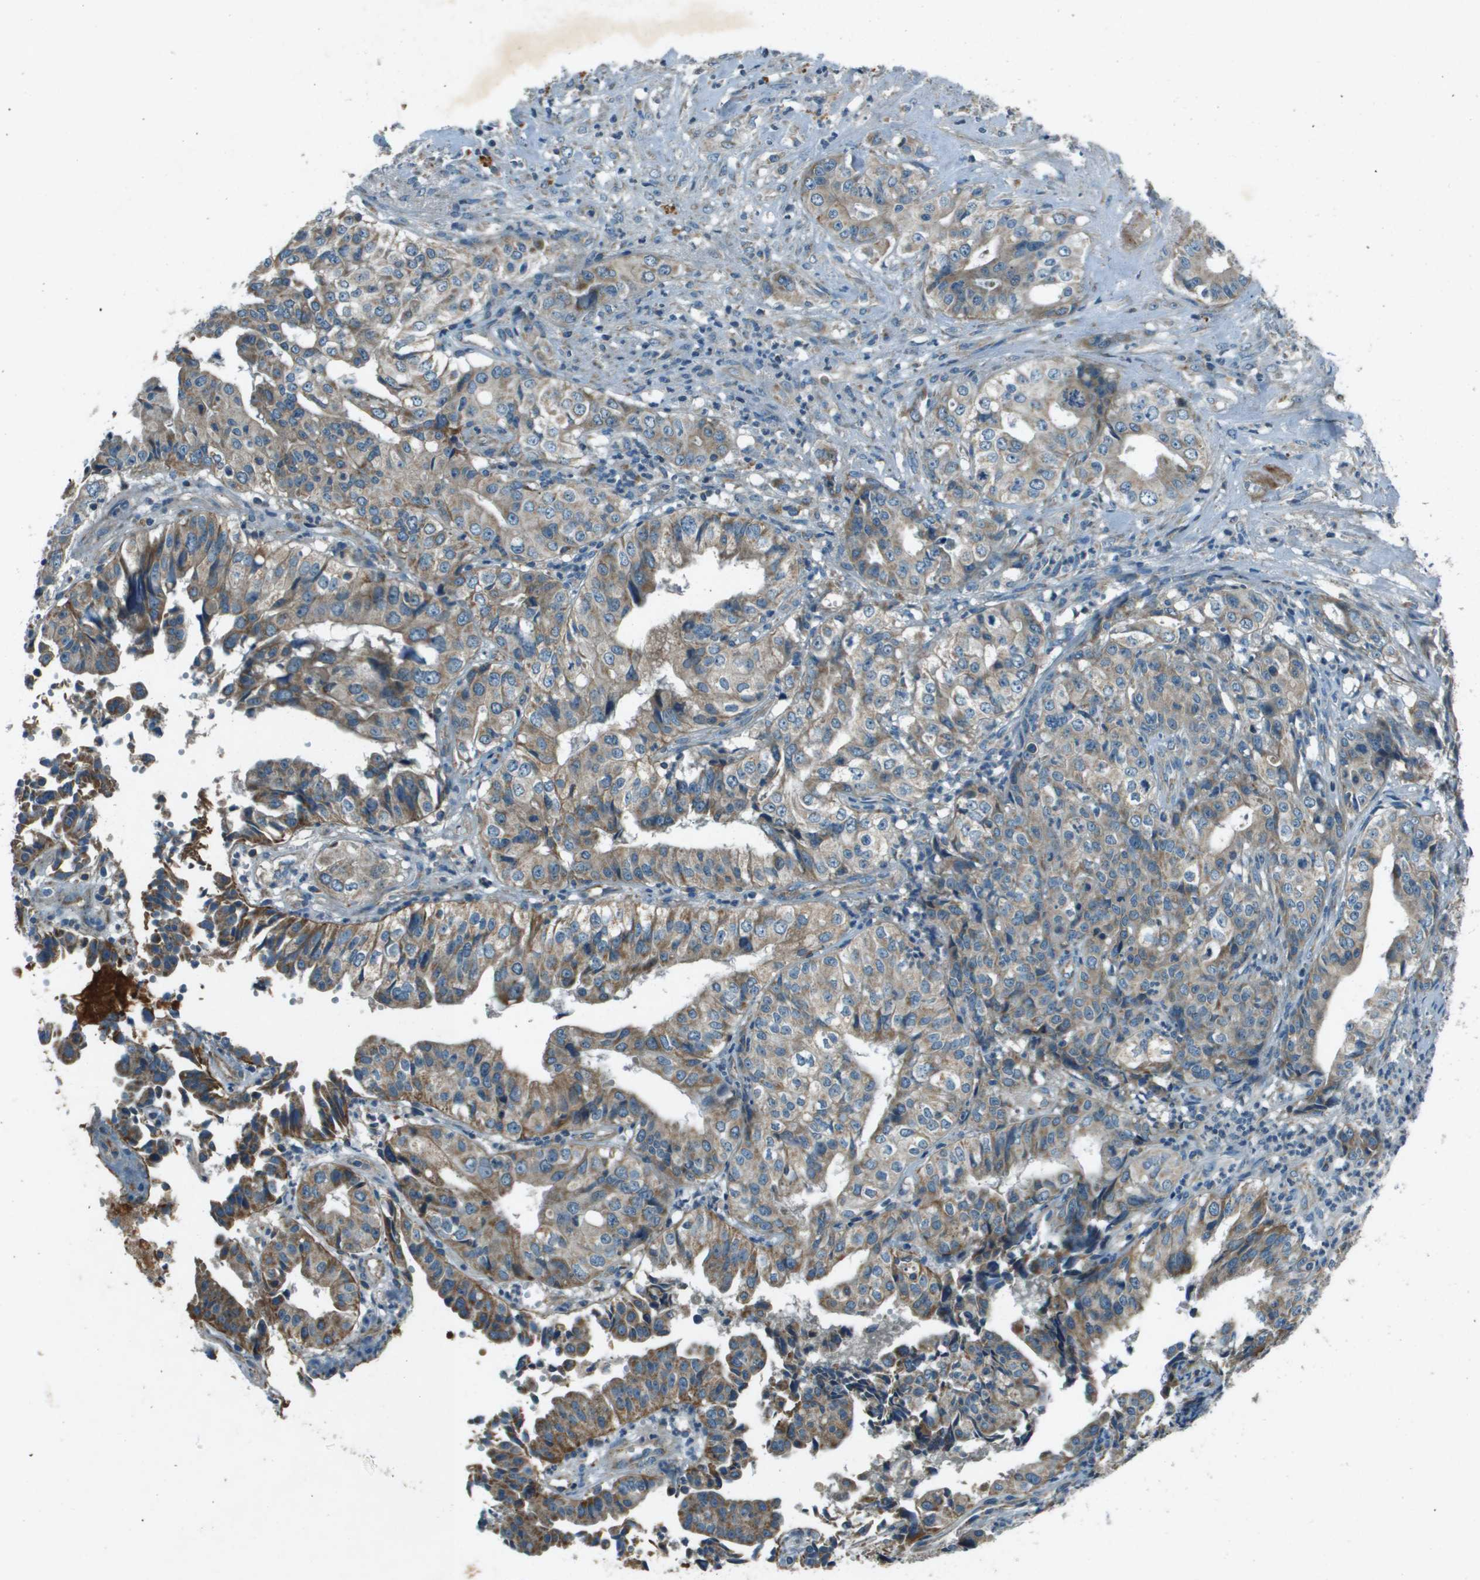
{"staining": {"intensity": "moderate", "quantity": ">75%", "location": "cytoplasmic/membranous"}, "tissue": "liver cancer", "cell_type": "Tumor cells", "image_type": "cancer", "snomed": [{"axis": "morphology", "description": "Cholangiocarcinoma"}, {"axis": "topography", "description": "Liver"}], "caption": "Immunohistochemical staining of human liver cancer (cholangiocarcinoma) exhibits moderate cytoplasmic/membranous protein staining in approximately >75% of tumor cells.", "gene": "MIGA1", "patient": {"sex": "female", "age": 61}}